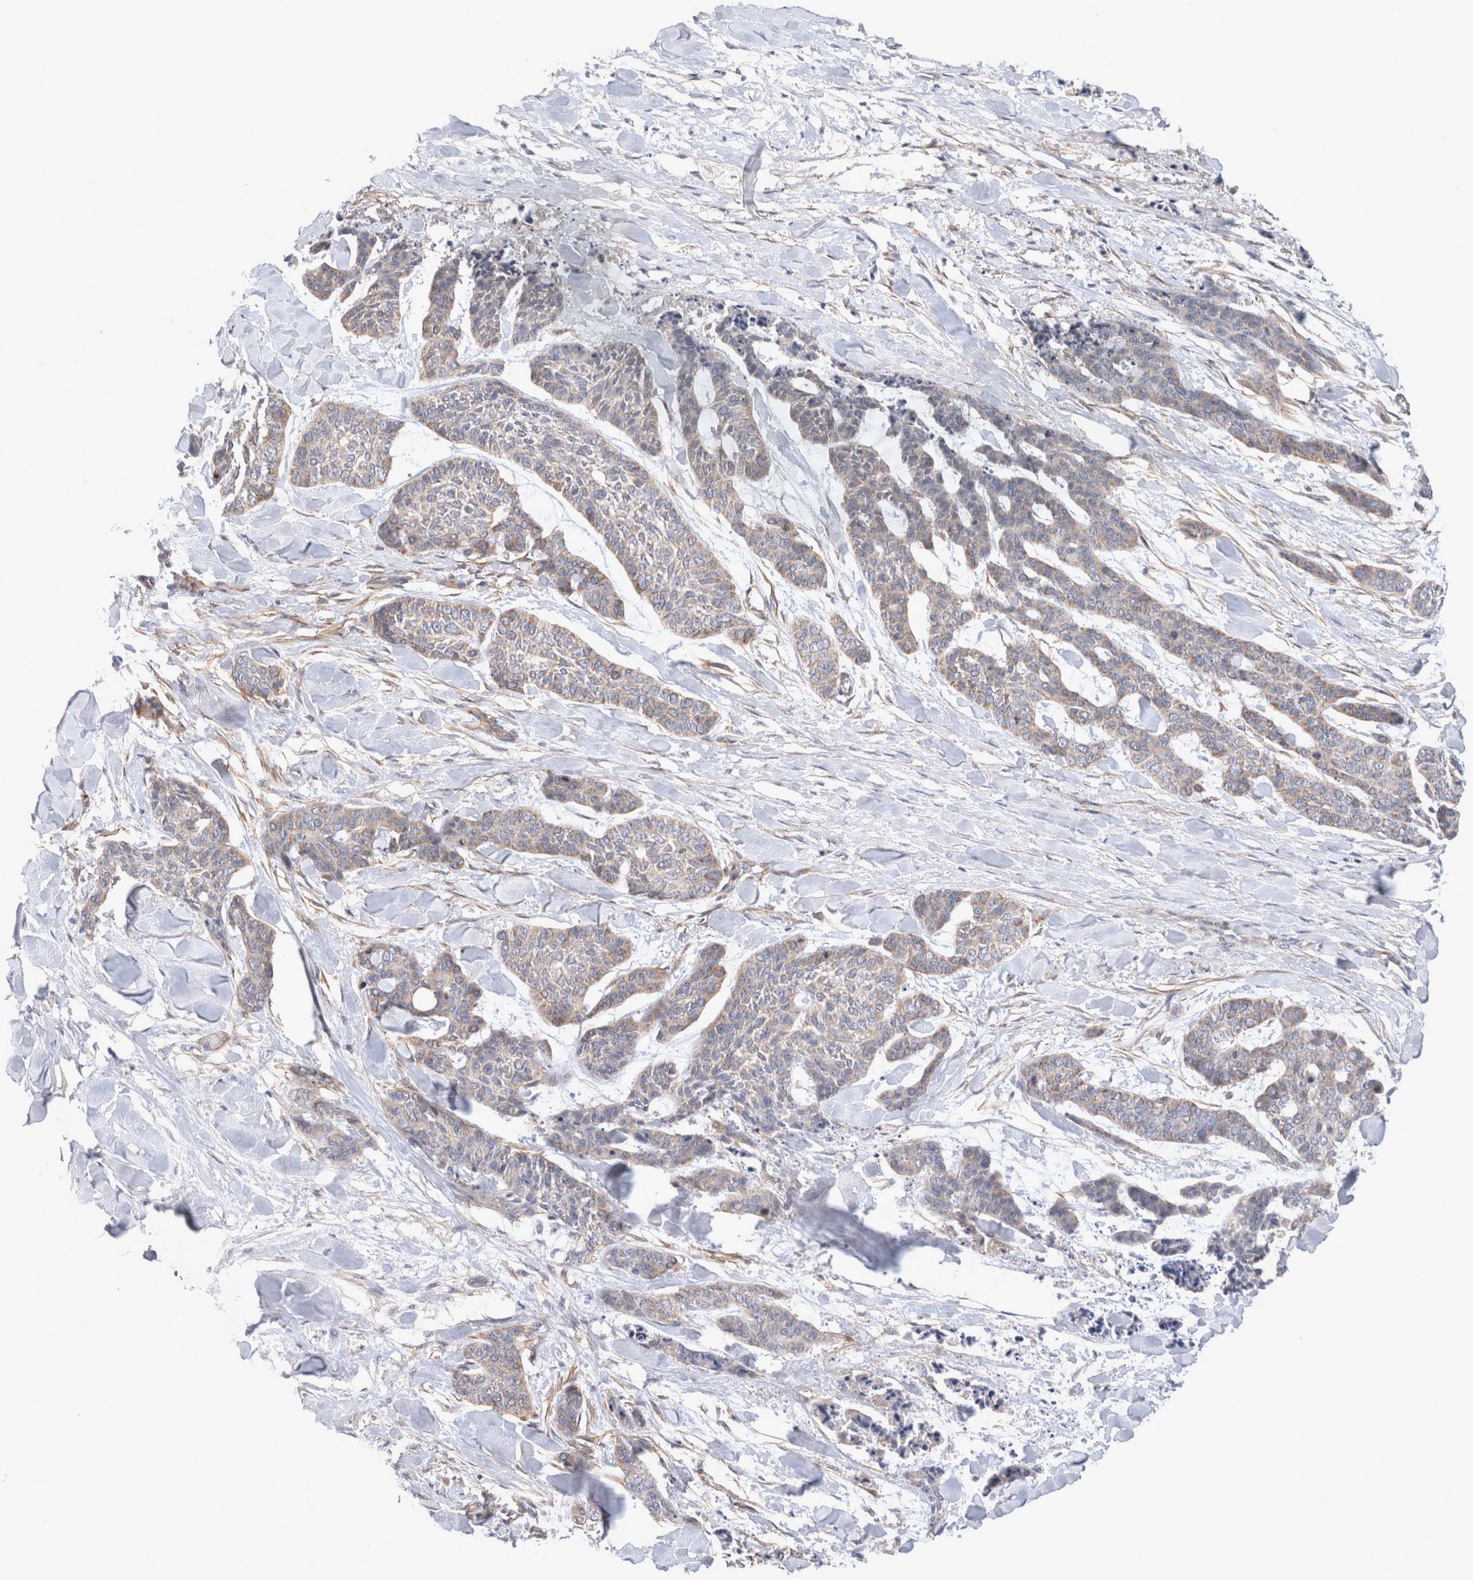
{"staining": {"intensity": "weak", "quantity": "25%-75%", "location": "cytoplasmic/membranous"}, "tissue": "skin cancer", "cell_type": "Tumor cells", "image_type": "cancer", "snomed": [{"axis": "morphology", "description": "Basal cell carcinoma"}, {"axis": "topography", "description": "Skin"}], "caption": "Basal cell carcinoma (skin) was stained to show a protein in brown. There is low levels of weak cytoplasmic/membranous expression in about 25%-75% of tumor cells.", "gene": "MRPS28", "patient": {"sex": "female", "age": 64}}